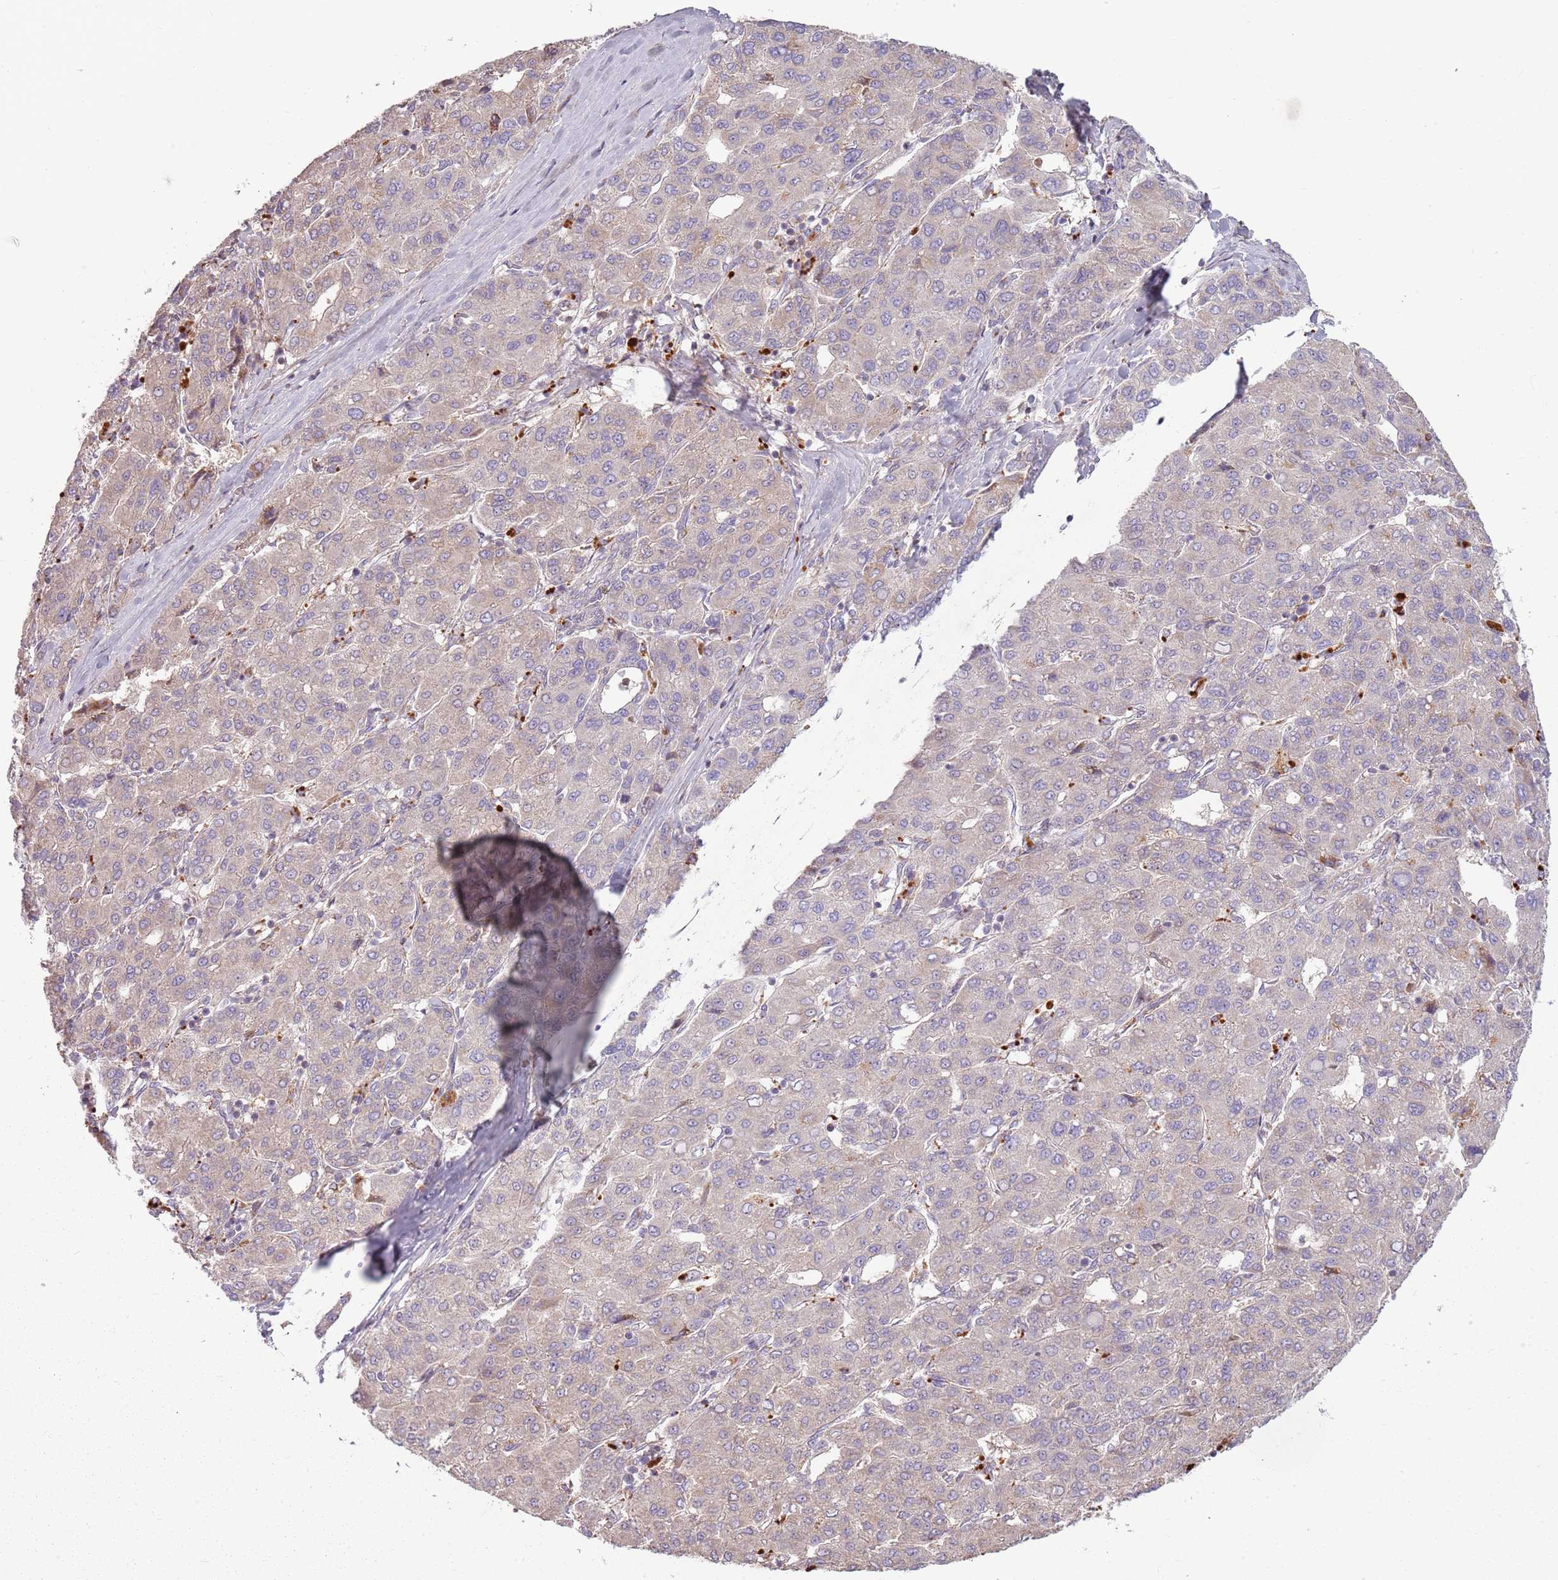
{"staining": {"intensity": "weak", "quantity": "<25%", "location": "cytoplasmic/membranous"}, "tissue": "liver cancer", "cell_type": "Tumor cells", "image_type": "cancer", "snomed": [{"axis": "morphology", "description": "Carcinoma, Hepatocellular, NOS"}, {"axis": "topography", "description": "Liver"}], "caption": "Tumor cells show no significant protein staining in liver hepatocellular carcinoma. The staining is performed using DAB (3,3'-diaminobenzidine) brown chromogen with nuclei counter-stained in using hematoxylin.", "gene": "ZNF530", "patient": {"sex": "male", "age": 65}}